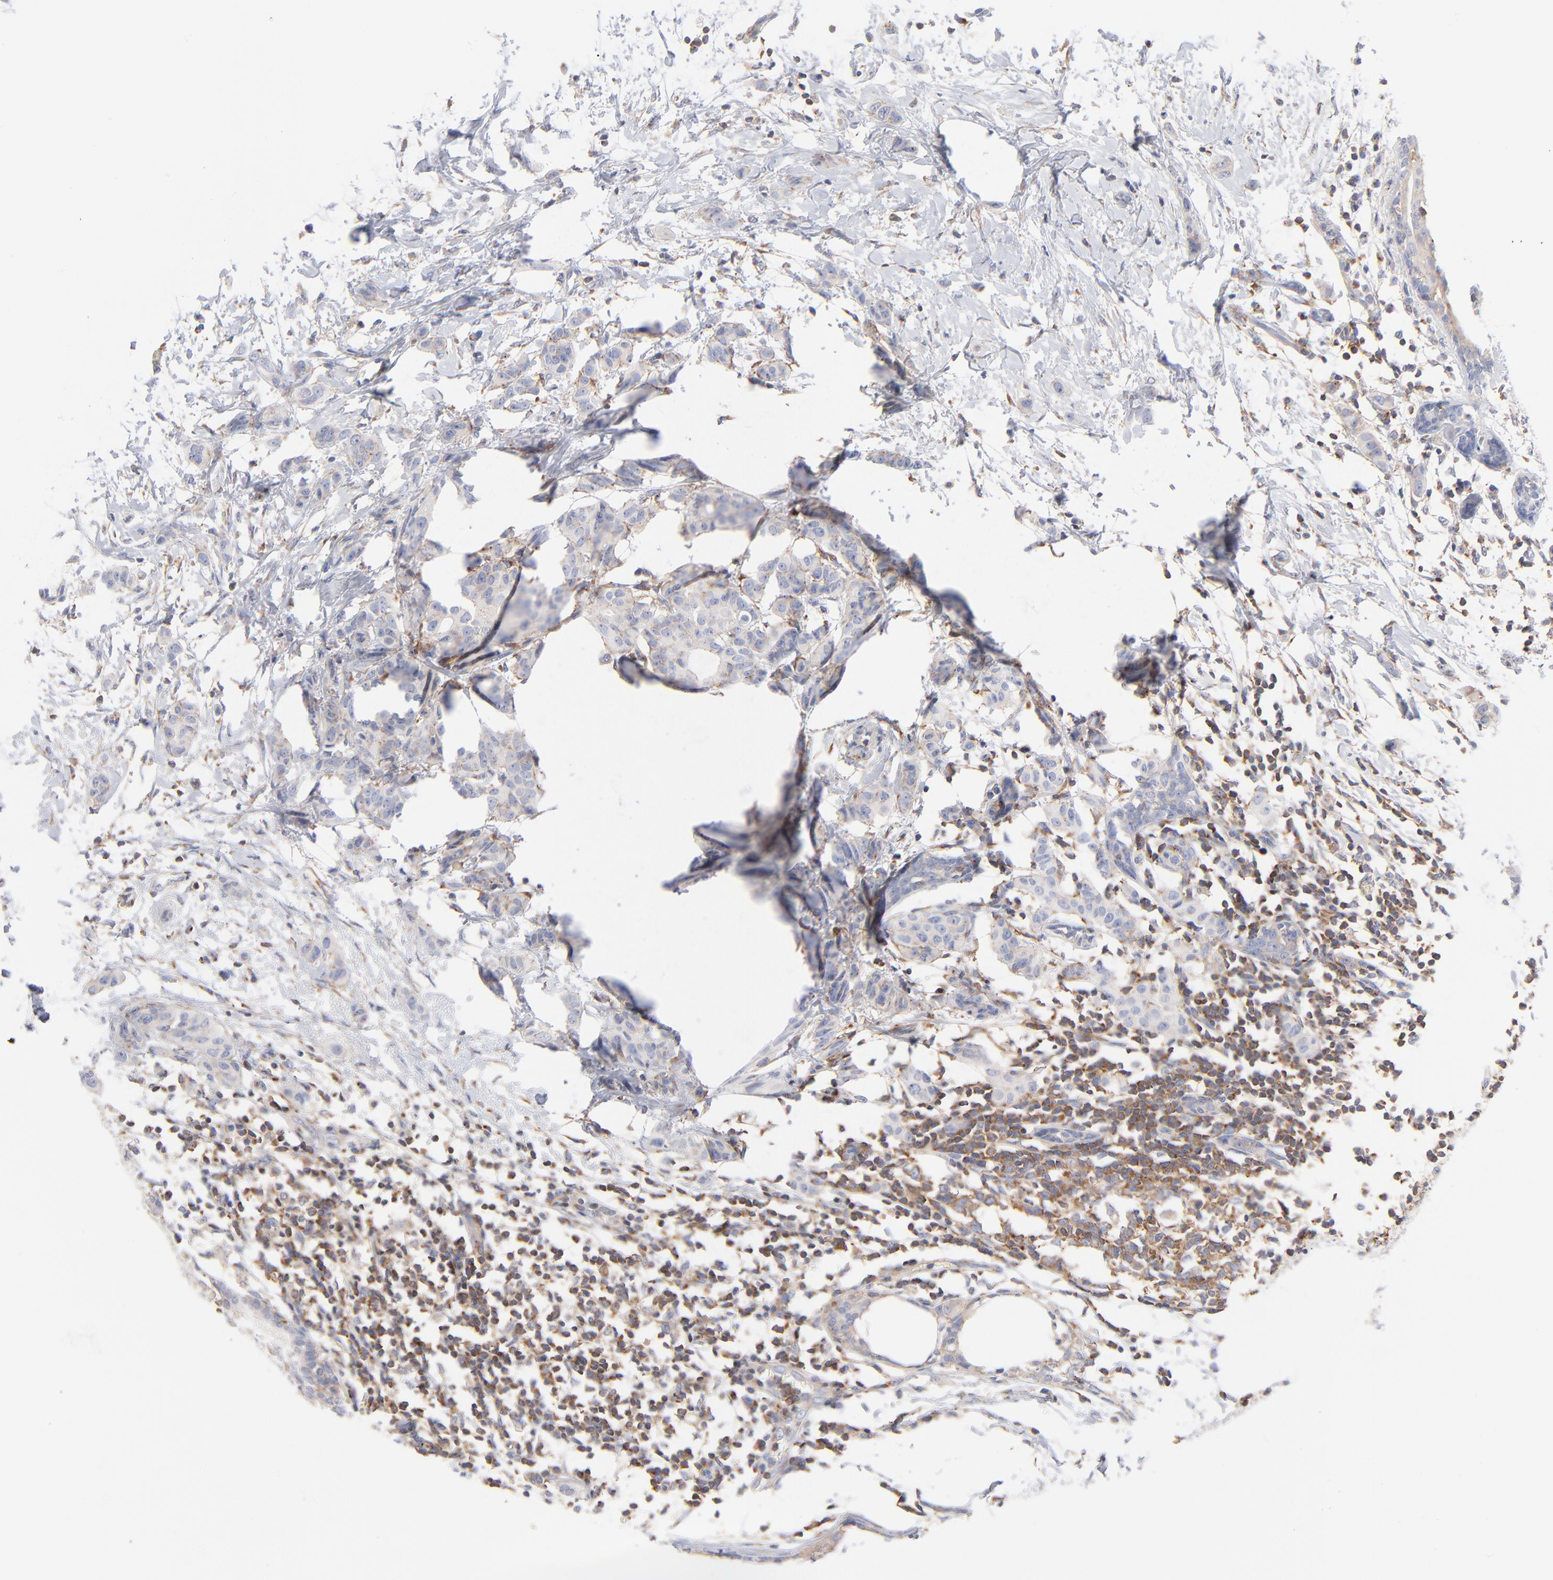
{"staining": {"intensity": "negative", "quantity": "none", "location": "none"}, "tissue": "breast cancer", "cell_type": "Tumor cells", "image_type": "cancer", "snomed": [{"axis": "morphology", "description": "Duct carcinoma"}, {"axis": "topography", "description": "Breast"}], "caption": "DAB (3,3'-diaminobenzidine) immunohistochemical staining of human breast cancer (intraductal carcinoma) displays no significant positivity in tumor cells.", "gene": "SEPTIN6", "patient": {"sex": "female", "age": 40}}